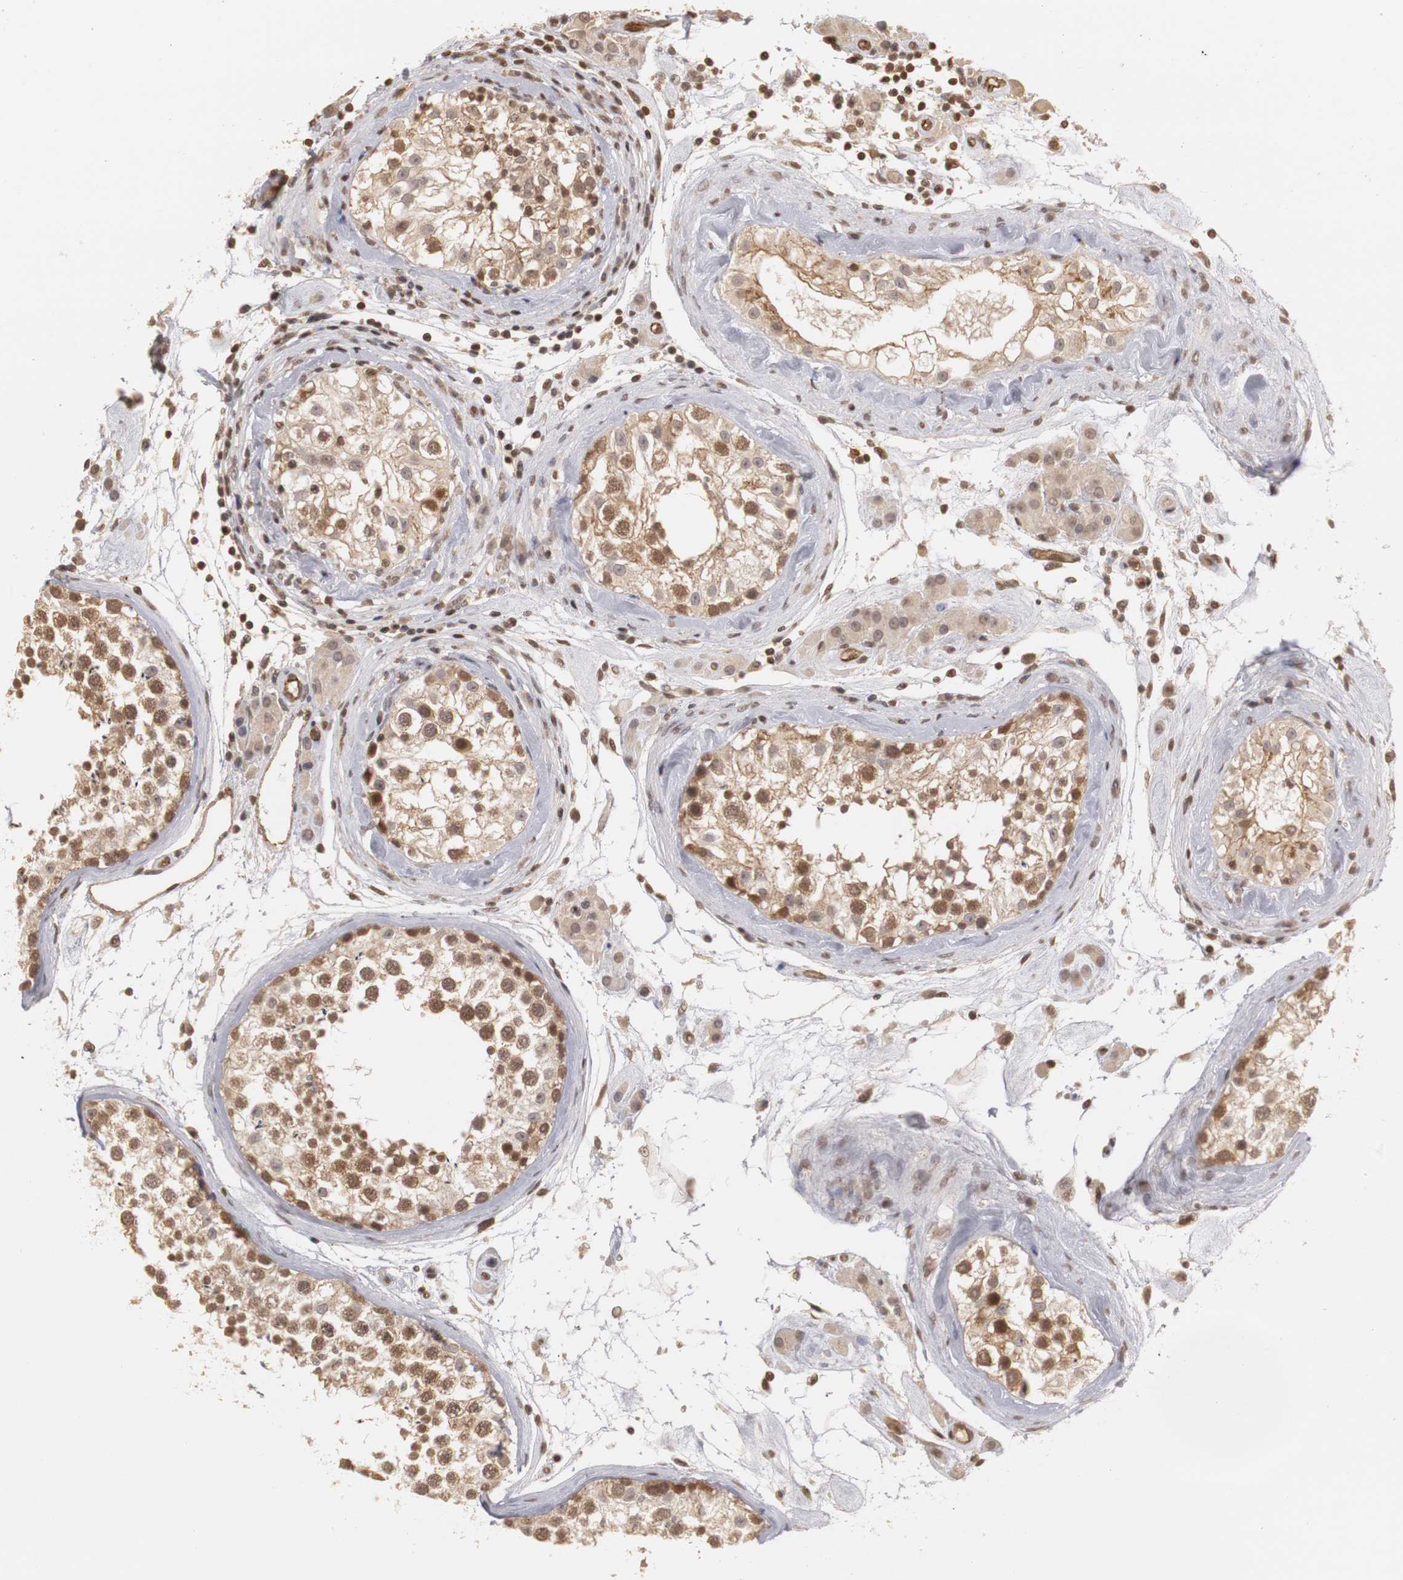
{"staining": {"intensity": "moderate", "quantity": ">75%", "location": "cytoplasmic/membranous,nuclear"}, "tissue": "testis", "cell_type": "Cells in seminiferous ducts", "image_type": "normal", "snomed": [{"axis": "morphology", "description": "Normal tissue, NOS"}, {"axis": "topography", "description": "Testis"}], "caption": "Immunohistochemical staining of benign testis displays >75% levels of moderate cytoplasmic/membranous,nuclear protein staining in about >75% of cells in seminiferous ducts. The protein of interest is shown in brown color, while the nuclei are stained blue.", "gene": "PLEKHA1", "patient": {"sex": "male", "age": 46}}